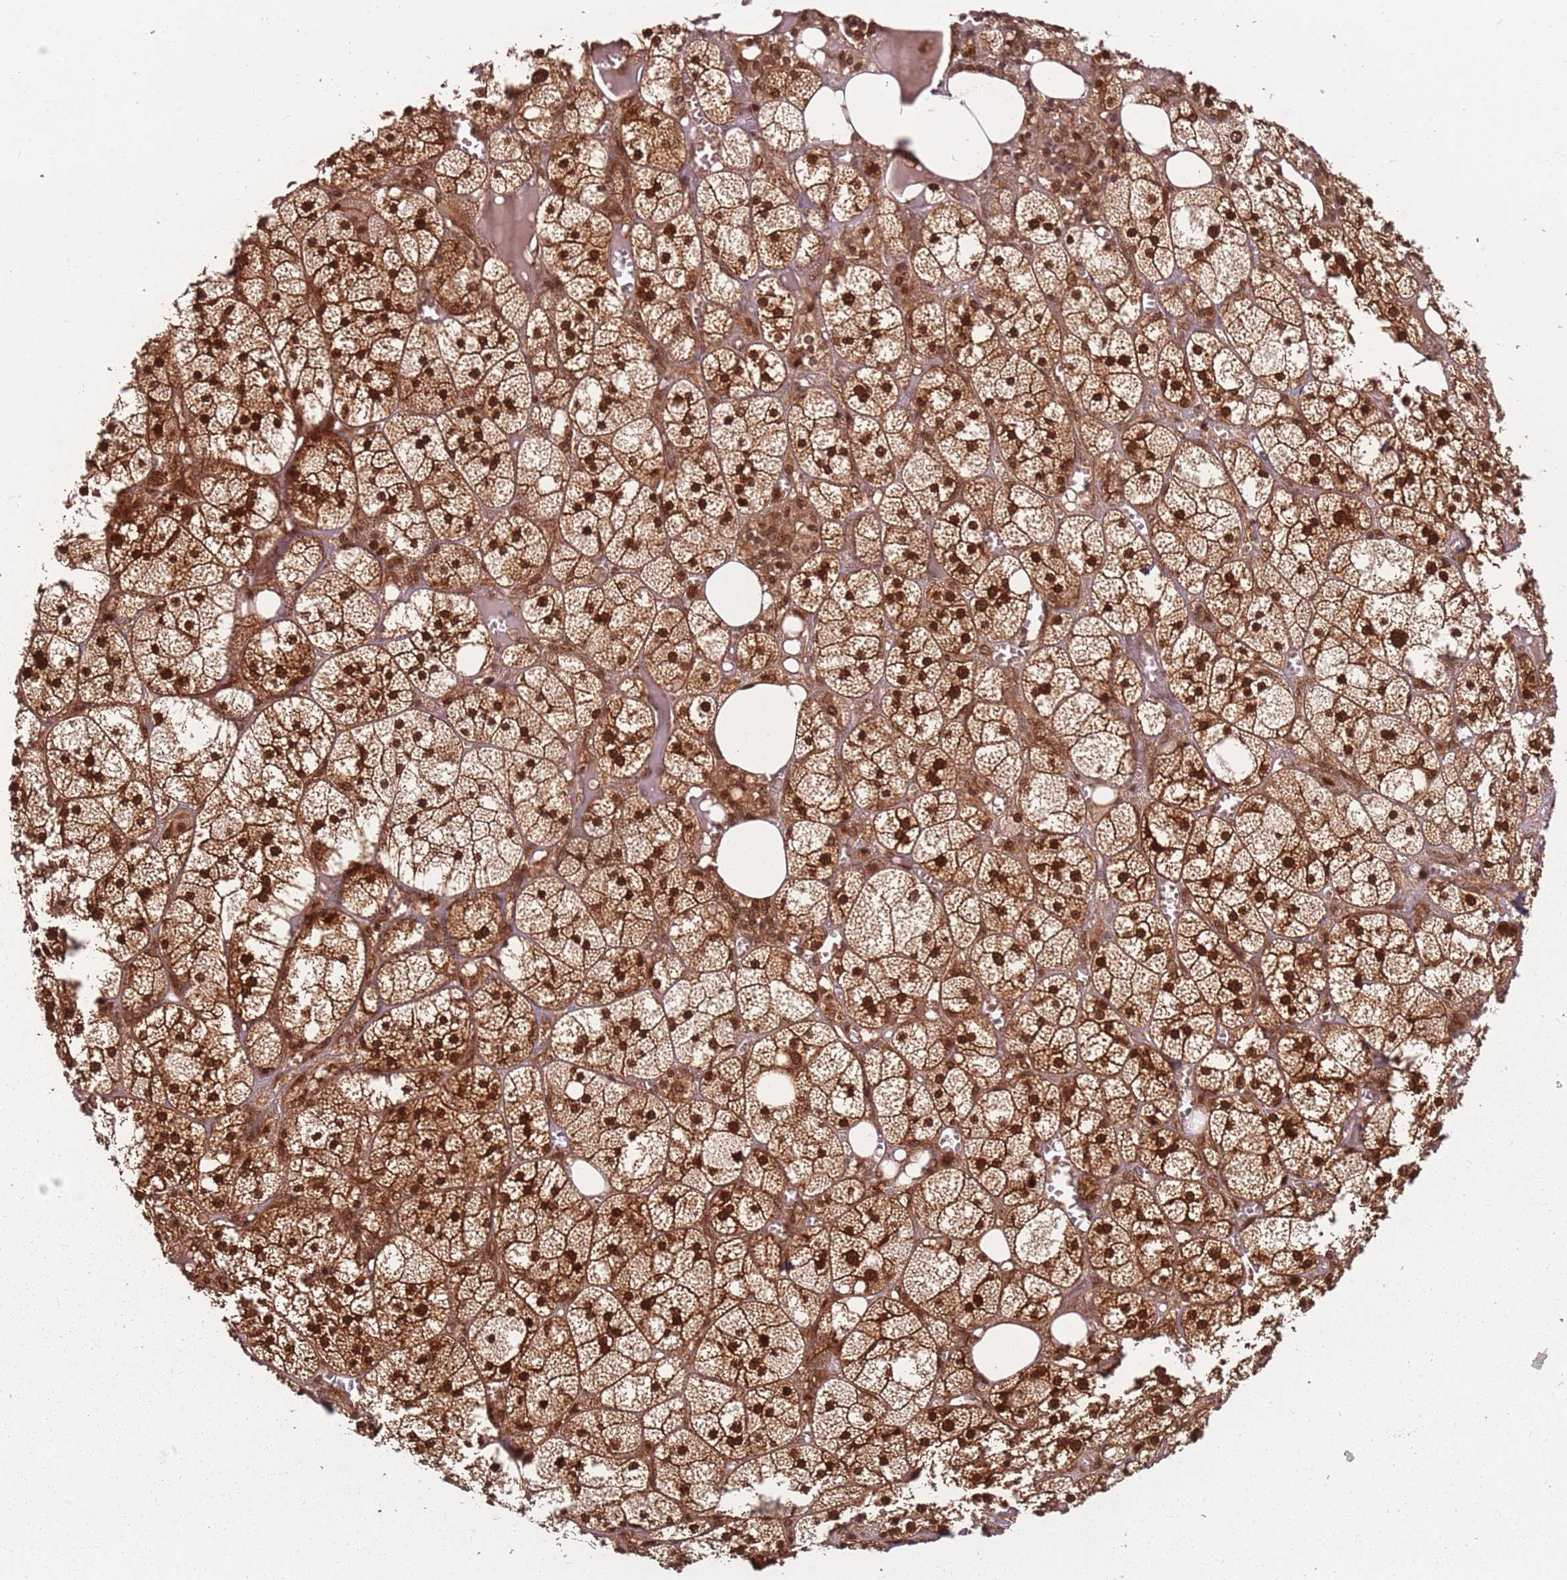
{"staining": {"intensity": "strong", "quantity": ">75%", "location": "cytoplasmic/membranous,nuclear"}, "tissue": "adrenal gland", "cell_type": "Glandular cells", "image_type": "normal", "snomed": [{"axis": "morphology", "description": "Normal tissue, NOS"}, {"axis": "topography", "description": "Adrenal gland"}], "caption": "The micrograph displays a brown stain indicating the presence of a protein in the cytoplasmic/membranous,nuclear of glandular cells in adrenal gland. (DAB = brown stain, brightfield microscopy at high magnification).", "gene": "PGLS", "patient": {"sex": "female", "age": 61}}